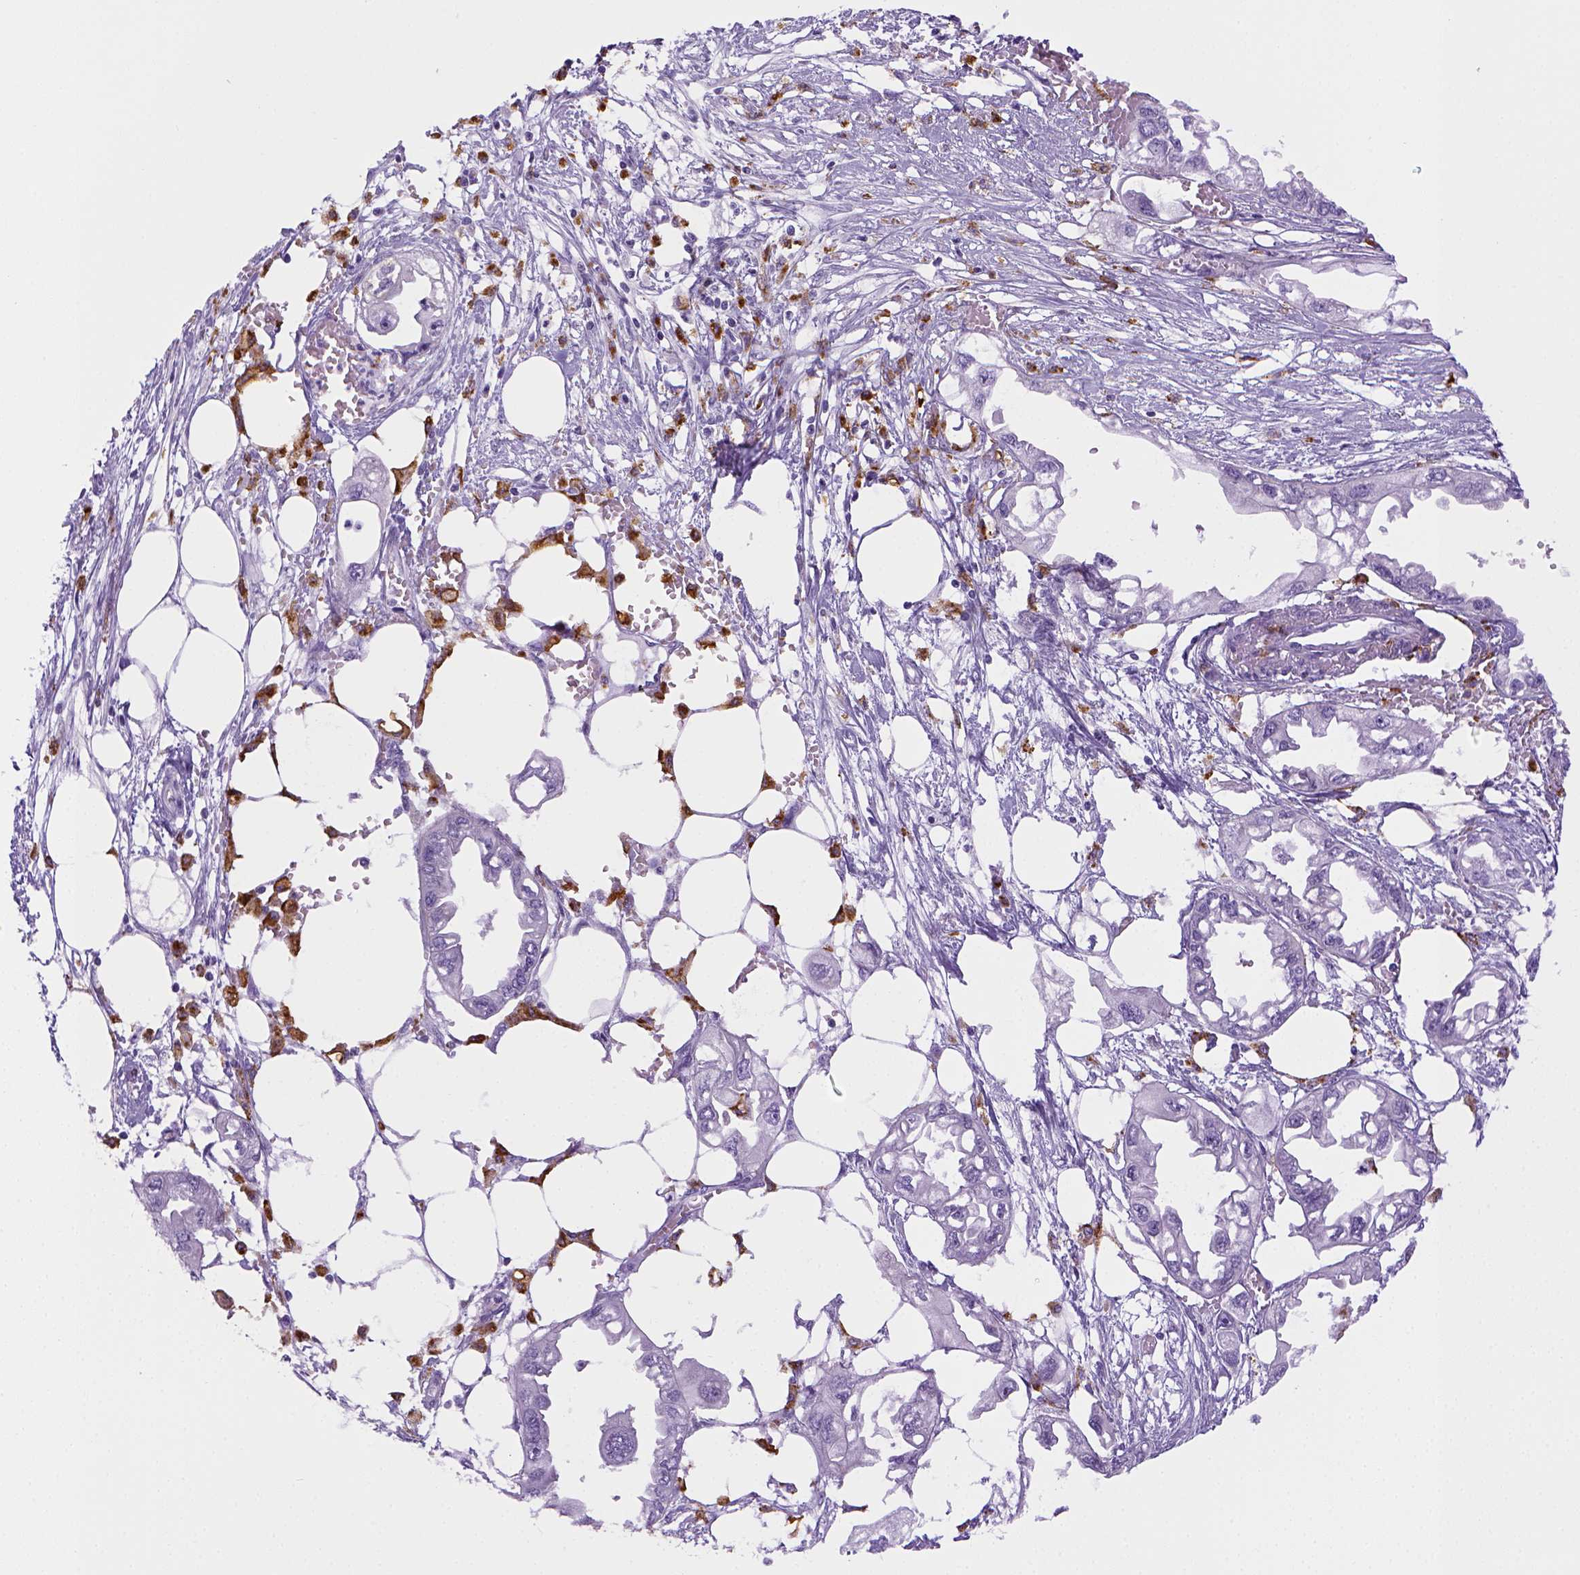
{"staining": {"intensity": "negative", "quantity": "none", "location": "none"}, "tissue": "endometrial cancer", "cell_type": "Tumor cells", "image_type": "cancer", "snomed": [{"axis": "morphology", "description": "Adenocarcinoma, NOS"}, {"axis": "morphology", "description": "Adenocarcinoma, metastatic, NOS"}, {"axis": "topography", "description": "Adipose tissue"}, {"axis": "topography", "description": "Endometrium"}], "caption": "High power microscopy micrograph of an immunohistochemistry (IHC) histopathology image of endometrial cancer (adenocarcinoma), revealing no significant staining in tumor cells.", "gene": "CD68", "patient": {"sex": "female", "age": 67}}